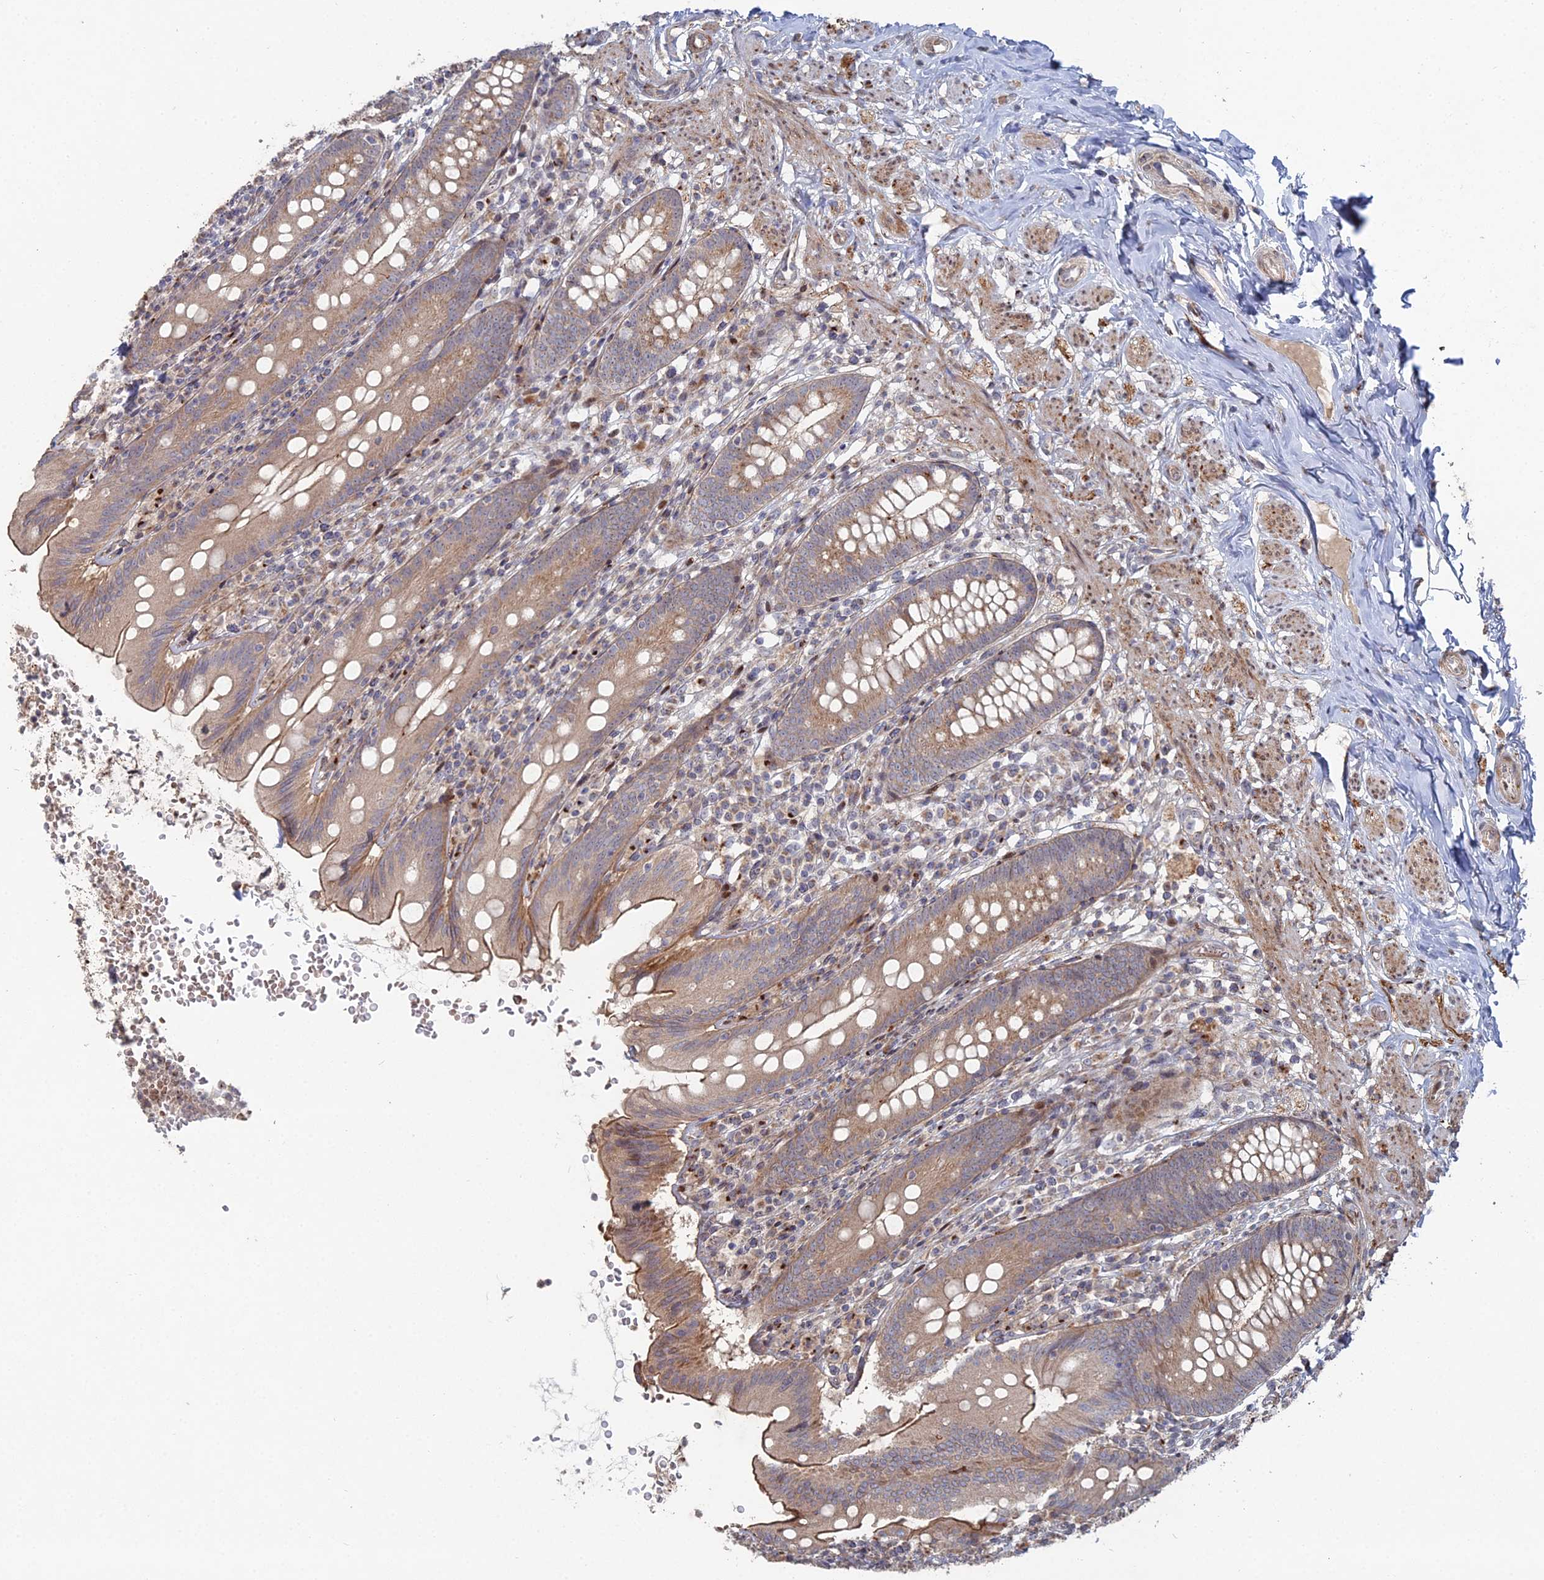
{"staining": {"intensity": "moderate", "quantity": ">75%", "location": "cytoplasmic/membranous"}, "tissue": "appendix", "cell_type": "Glandular cells", "image_type": "normal", "snomed": [{"axis": "morphology", "description": "Normal tissue, NOS"}, {"axis": "topography", "description": "Appendix"}], "caption": "Immunohistochemical staining of benign appendix demonstrates moderate cytoplasmic/membranous protein staining in approximately >75% of glandular cells.", "gene": "SGMS1", "patient": {"sex": "male", "age": 55}}